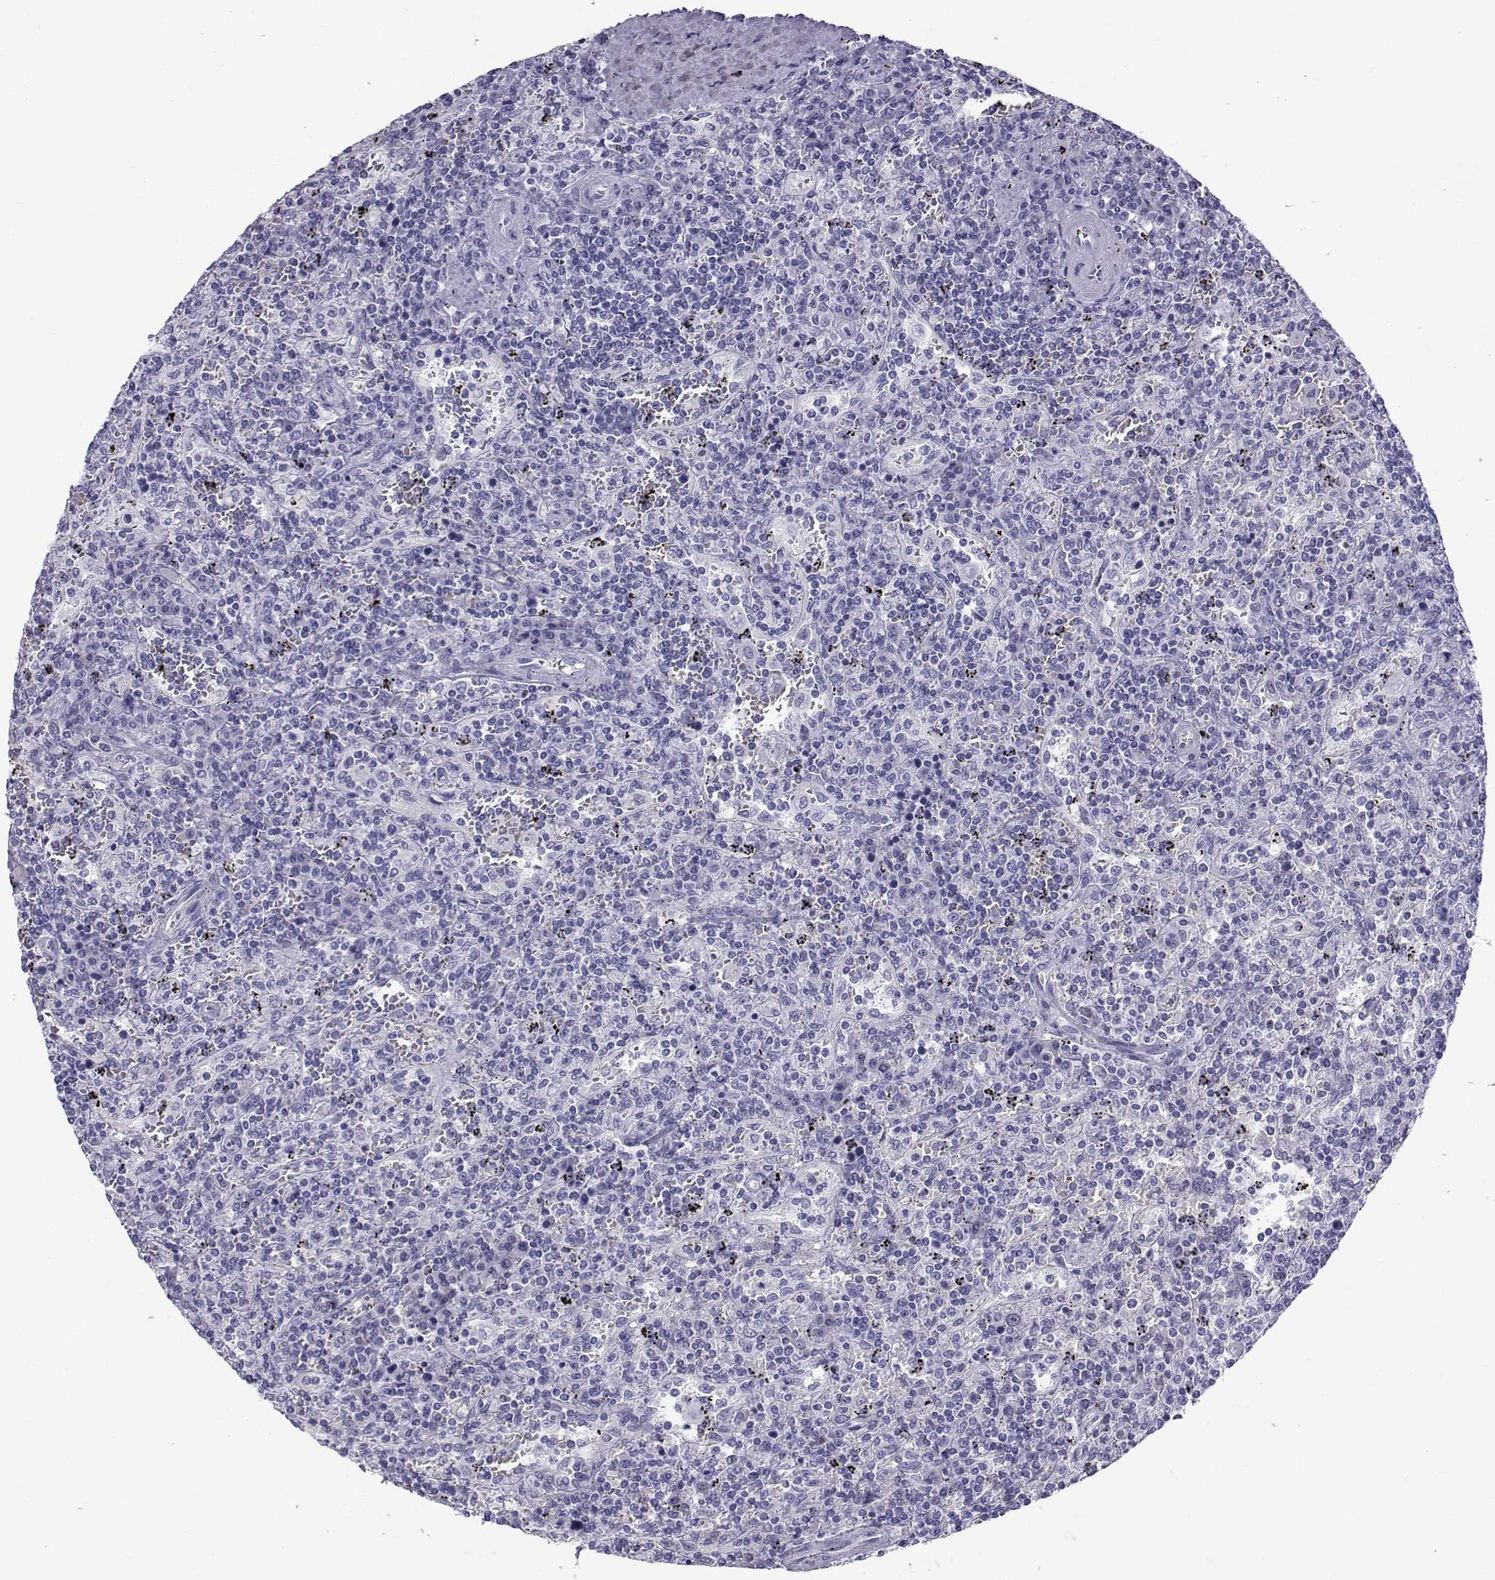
{"staining": {"intensity": "negative", "quantity": "none", "location": "none"}, "tissue": "lymphoma", "cell_type": "Tumor cells", "image_type": "cancer", "snomed": [{"axis": "morphology", "description": "Malignant lymphoma, non-Hodgkin's type, Low grade"}, {"axis": "topography", "description": "Spleen"}], "caption": "Immunohistochemical staining of human low-grade malignant lymphoma, non-Hodgkin's type demonstrates no significant positivity in tumor cells.", "gene": "RNASE12", "patient": {"sex": "male", "age": 62}}